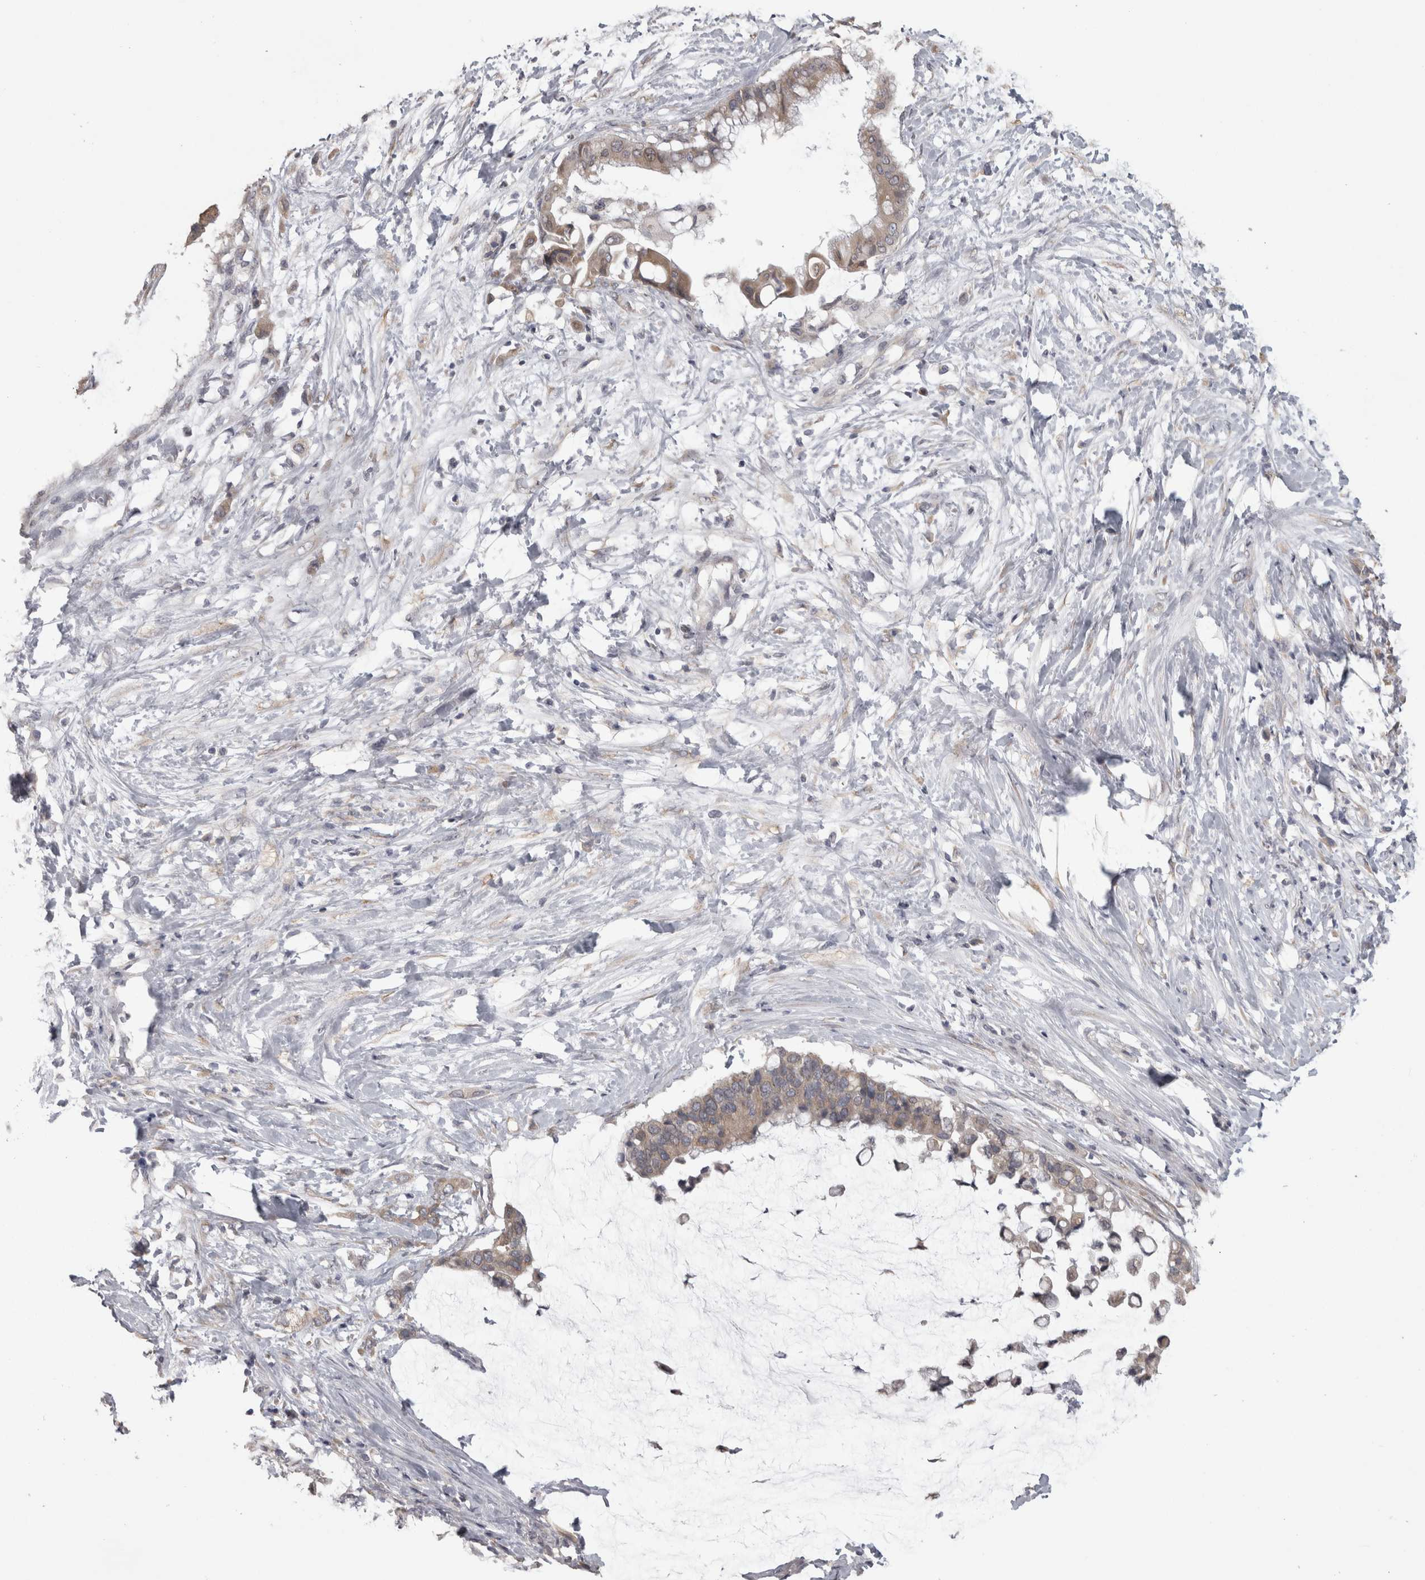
{"staining": {"intensity": "weak", "quantity": "<25%", "location": "cytoplasmic/membranous"}, "tissue": "pancreatic cancer", "cell_type": "Tumor cells", "image_type": "cancer", "snomed": [{"axis": "morphology", "description": "Adenocarcinoma, NOS"}, {"axis": "topography", "description": "Pancreas"}], "caption": "This is a image of IHC staining of adenocarcinoma (pancreatic), which shows no staining in tumor cells.", "gene": "RAB29", "patient": {"sex": "male", "age": 41}}